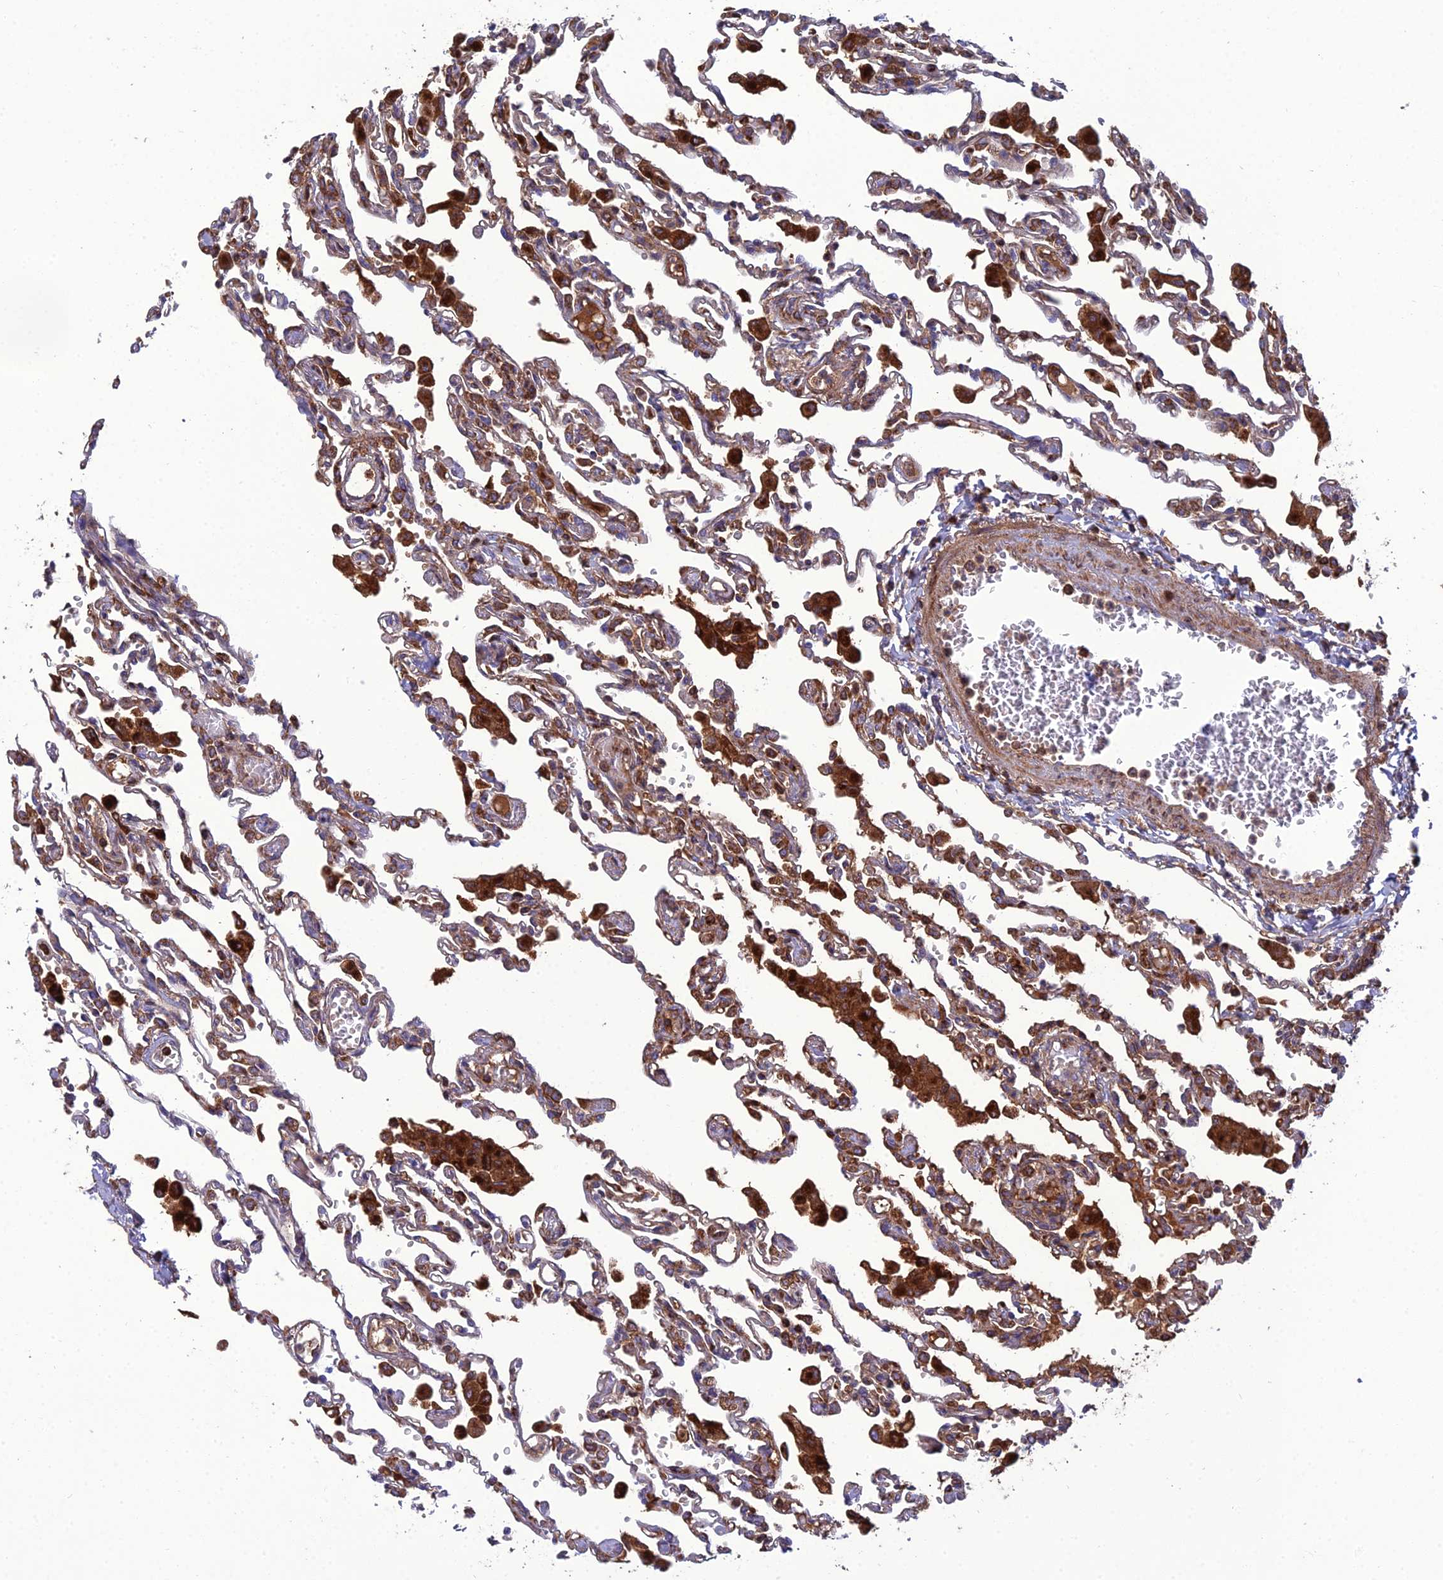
{"staining": {"intensity": "moderate", "quantity": ">75%", "location": "cytoplasmic/membranous"}, "tissue": "lung", "cell_type": "Alveolar cells", "image_type": "normal", "snomed": [{"axis": "morphology", "description": "Normal tissue, NOS"}, {"axis": "topography", "description": "Bronchus"}, {"axis": "topography", "description": "Lung"}], "caption": "Protein expression analysis of benign lung demonstrates moderate cytoplasmic/membranous positivity in approximately >75% of alveolar cells. (Stains: DAB in brown, nuclei in blue, Microscopy: brightfield microscopy at high magnification).", "gene": "LNPEP", "patient": {"sex": "female", "age": 49}}